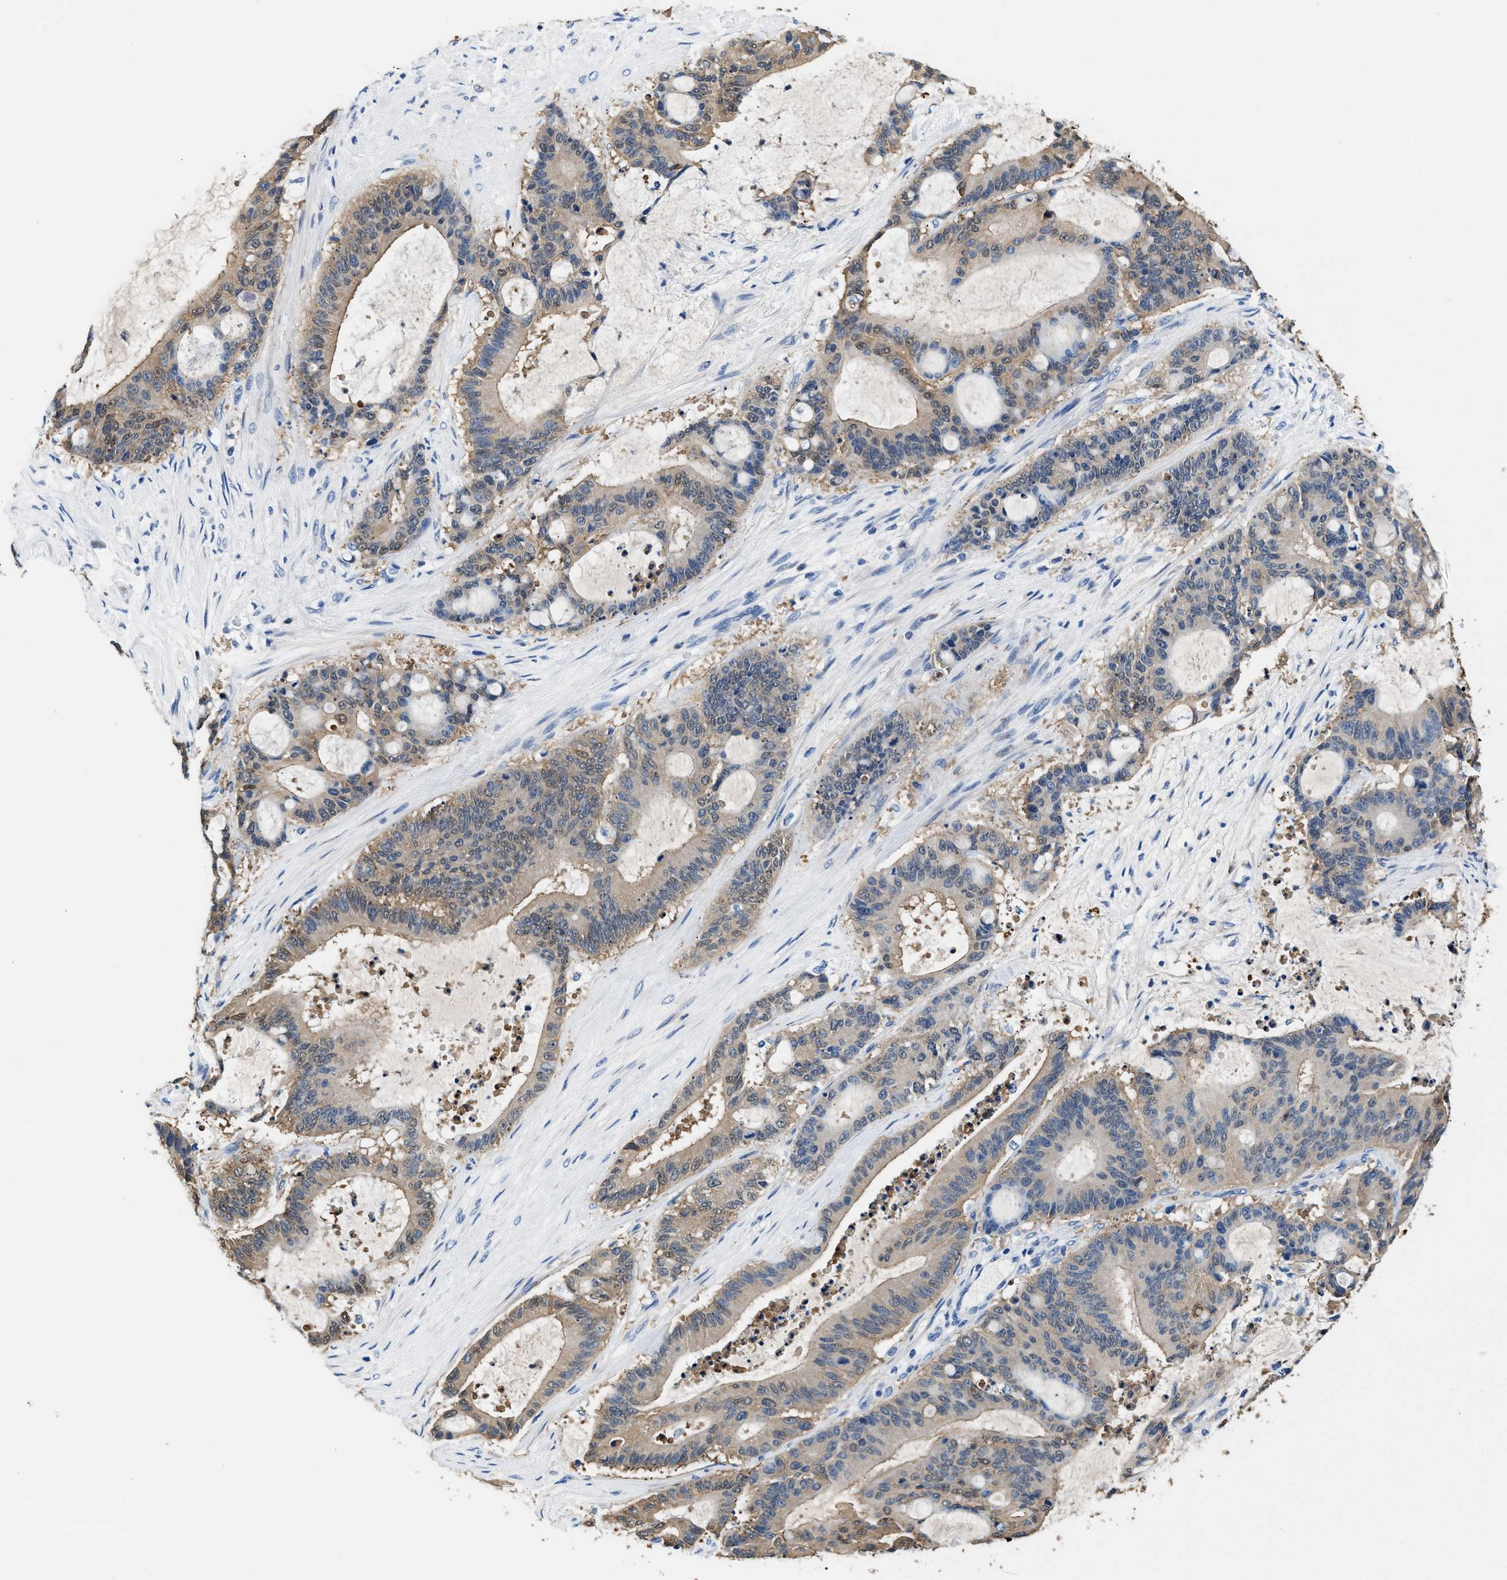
{"staining": {"intensity": "moderate", "quantity": "<25%", "location": "cytoplasmic/membranous"}, "tissue": "liver cancer", "cell_type": "Tumor cells", "image_type": "cancer", "snomed": [{"axis": "morphology", "description": "Cholangiocarcinoma"}, {"axis": "topography", "description": "Liver"}], "caption": "DAB immunohistochemical staining of human liver cancer shows moderate cytoplasmic/membranous protein expression in approximately <25% of tumor cells.", "gene": "FADS6", "patient": {"sex": "female", "age": 73}}